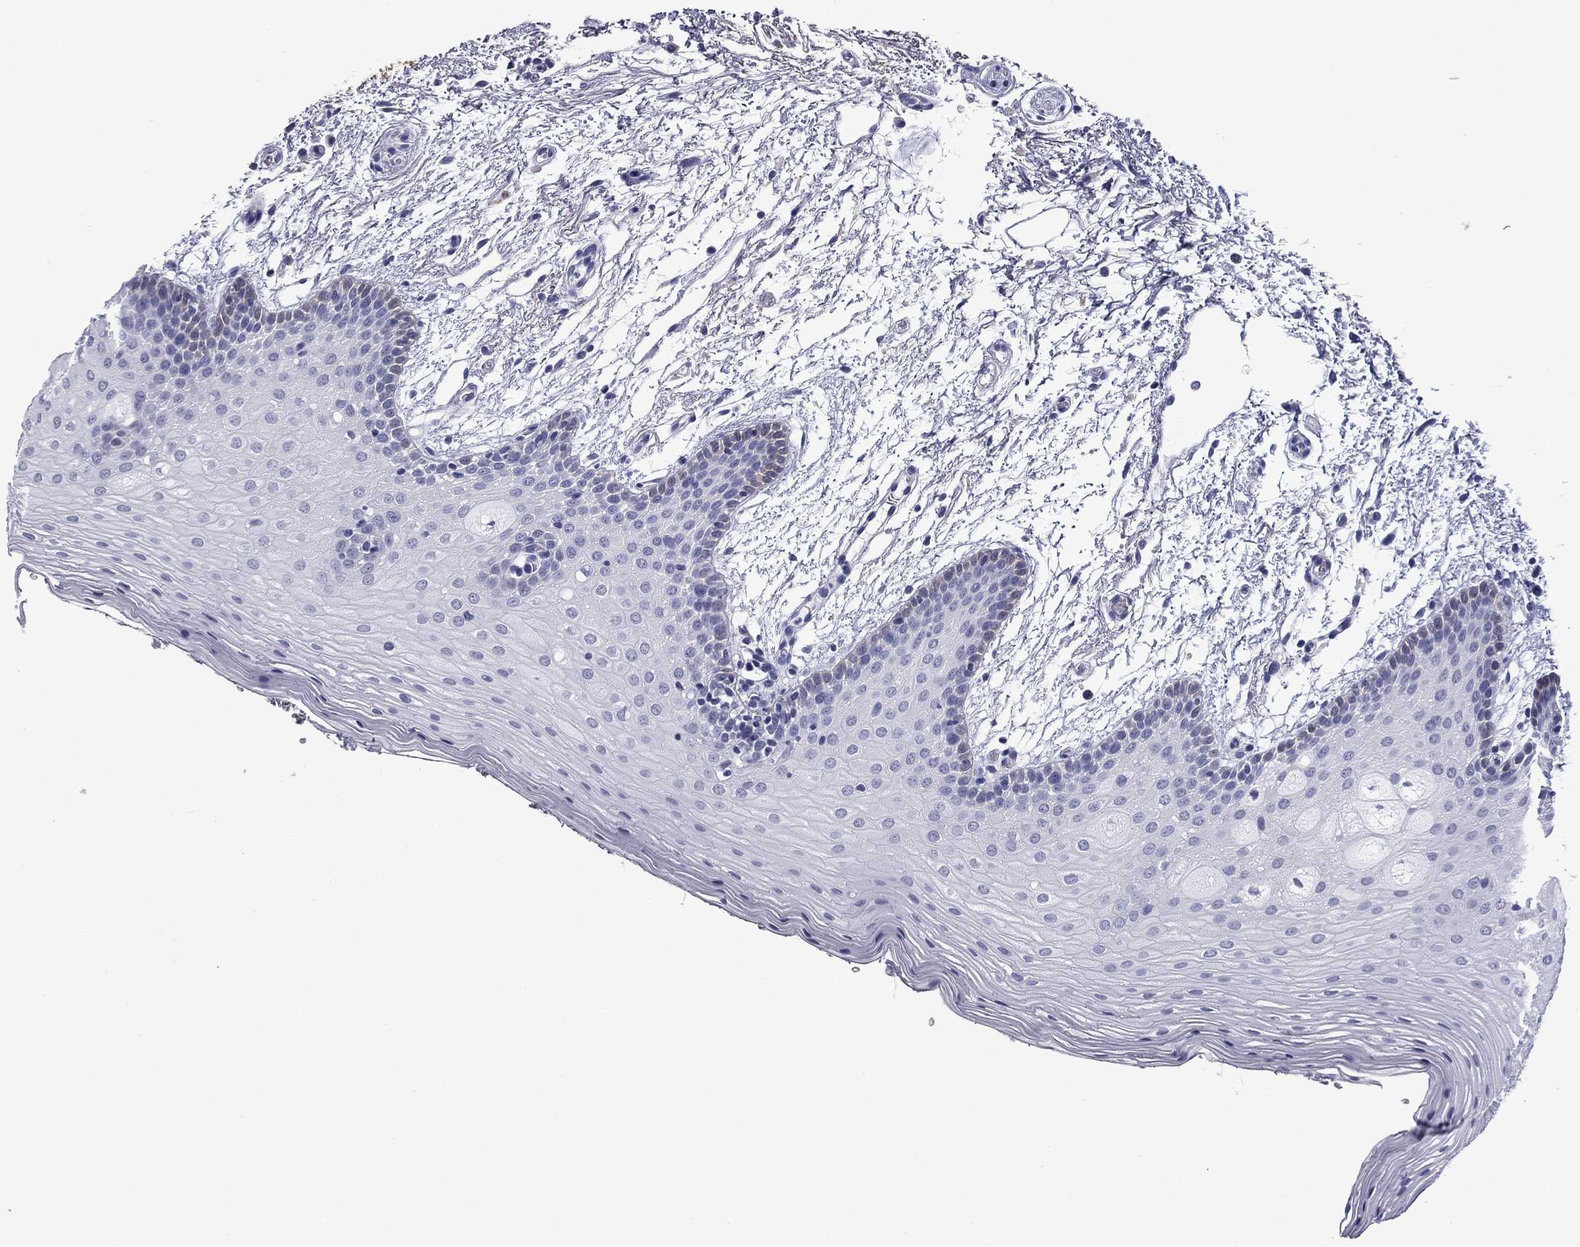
{"staining": {"intensity": "negative", "quantity": "none", "location": "none"}, "tissue": "oral mucosa", "cell_type": "Squamous epithelial cells", "image_type": "normal", "snomed": [{"axis": "morphology", "description": "Normal tissue, NOS"}, {"axis": "topography", "description": "Oral tissue"}, {"axis": "topography", "description": "Tounge, NOS"}], "caption": "A high-resolution image shows immunohistochemistry (IHC) staining of unremarkable oral mucosa, which exhibits no significant expression in squamous epithelial cells. (Brightfield microscopy of DAB (3,3'-diaminobenzidine) immunohistochemistry (IHC) at high magnification).", "gene": "BCL2L14", "patient": {"sex": "female", "age": 86}}